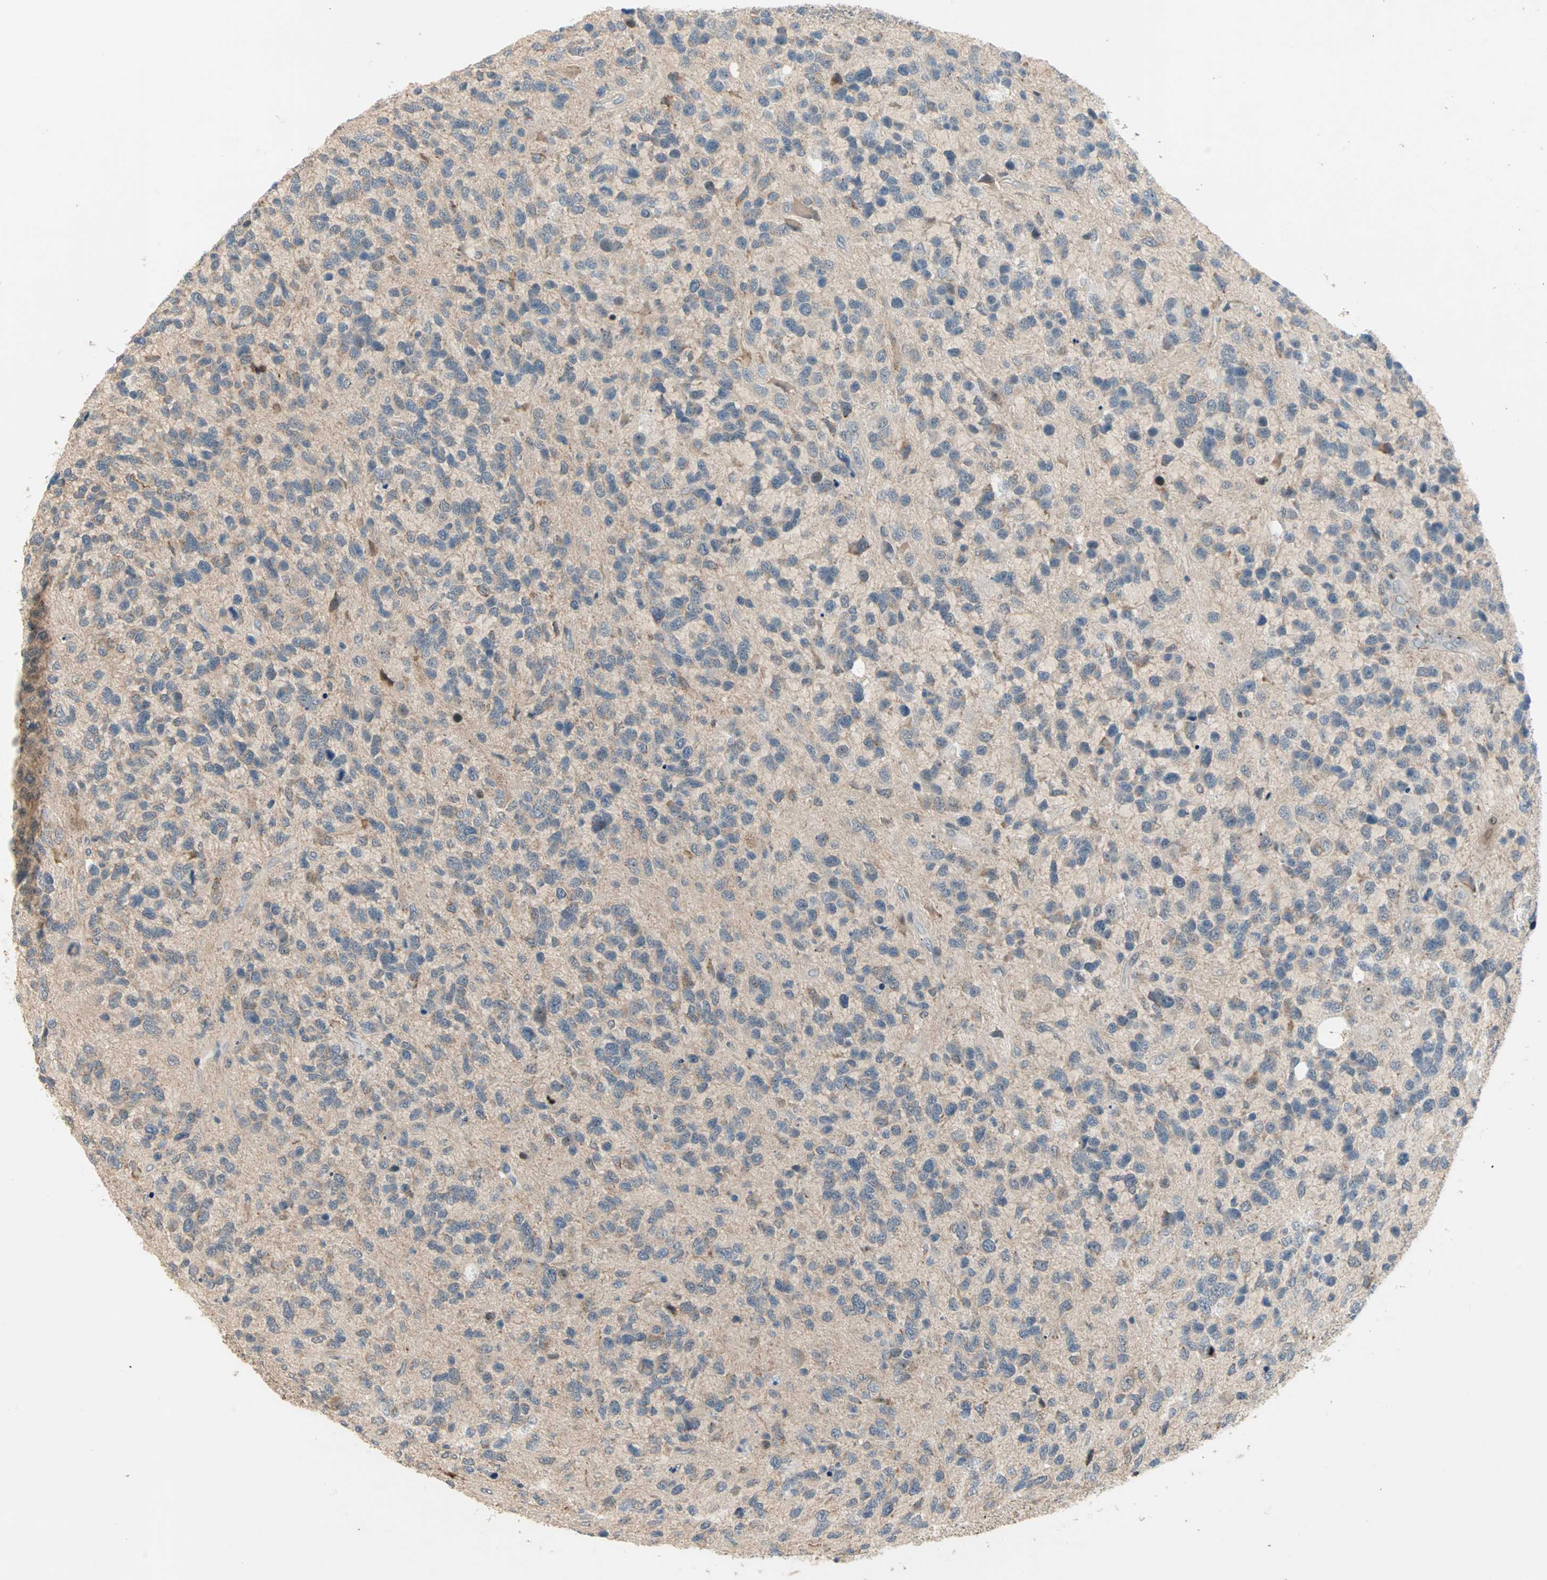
{"staining": {"intensity": "weak", "quantity": "25%-75%", "location": "cytoplasmic/membranous"}, "tissue": "glioma", "cell_type": "Tumor cells", "image_type": "cancer", "snomed": [{"axis": "morphology", "description": "Glioma, malignant, High grade"}, {"axis": "topography", "description": "Brain"}], "caption": "The photomicrograph reveals staining of glioma, revealing weak cytoplasmic/membranous protein staining (brown color) within tumor cells. (Brightfield microscopy of DAB IHC at high magnification).", "gene": "PROS1", "patient": {"sex": "female", "age": 58}}